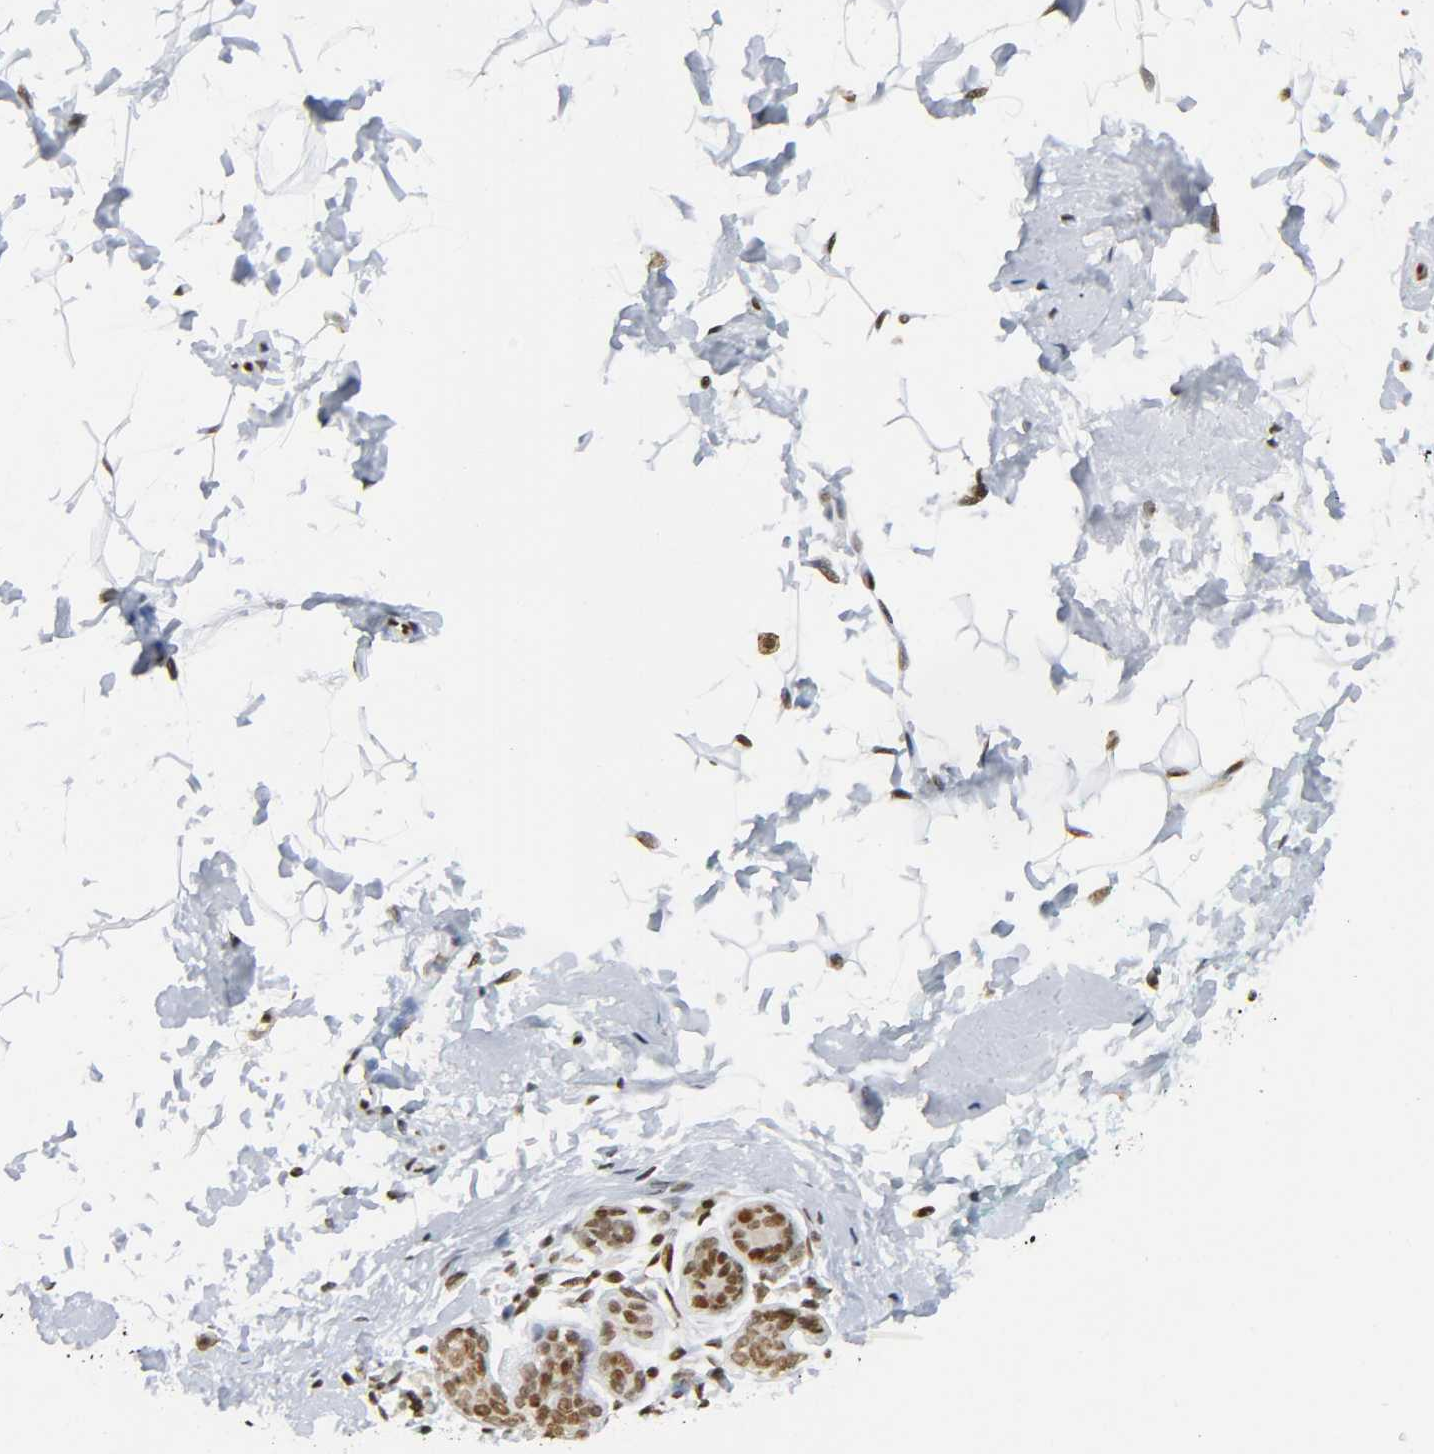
{"staining": {"intensity": "strong", "quantity": ">75%", "location": "nuclear"}, "tissue": "breast", "cell_type": "Adipocytes", "image_type": "normal", "snomed": [{"axis": "morphology", "description": "Normal tissue, NOS"}, {"axis": "topography", "description": "Breast"}], "caption": "IHC of unremarkable human breast displays high levels of strong nuclear staining in about >75% of adipocytes. The staining was performed using DAB (3,3'-diaminobenzidine), with brown indicating positive protein expression. Nuclei are stained blue with hematoxylin.", "gene": "SUMO1", "patient": {"sex": "female", "age": 52}}